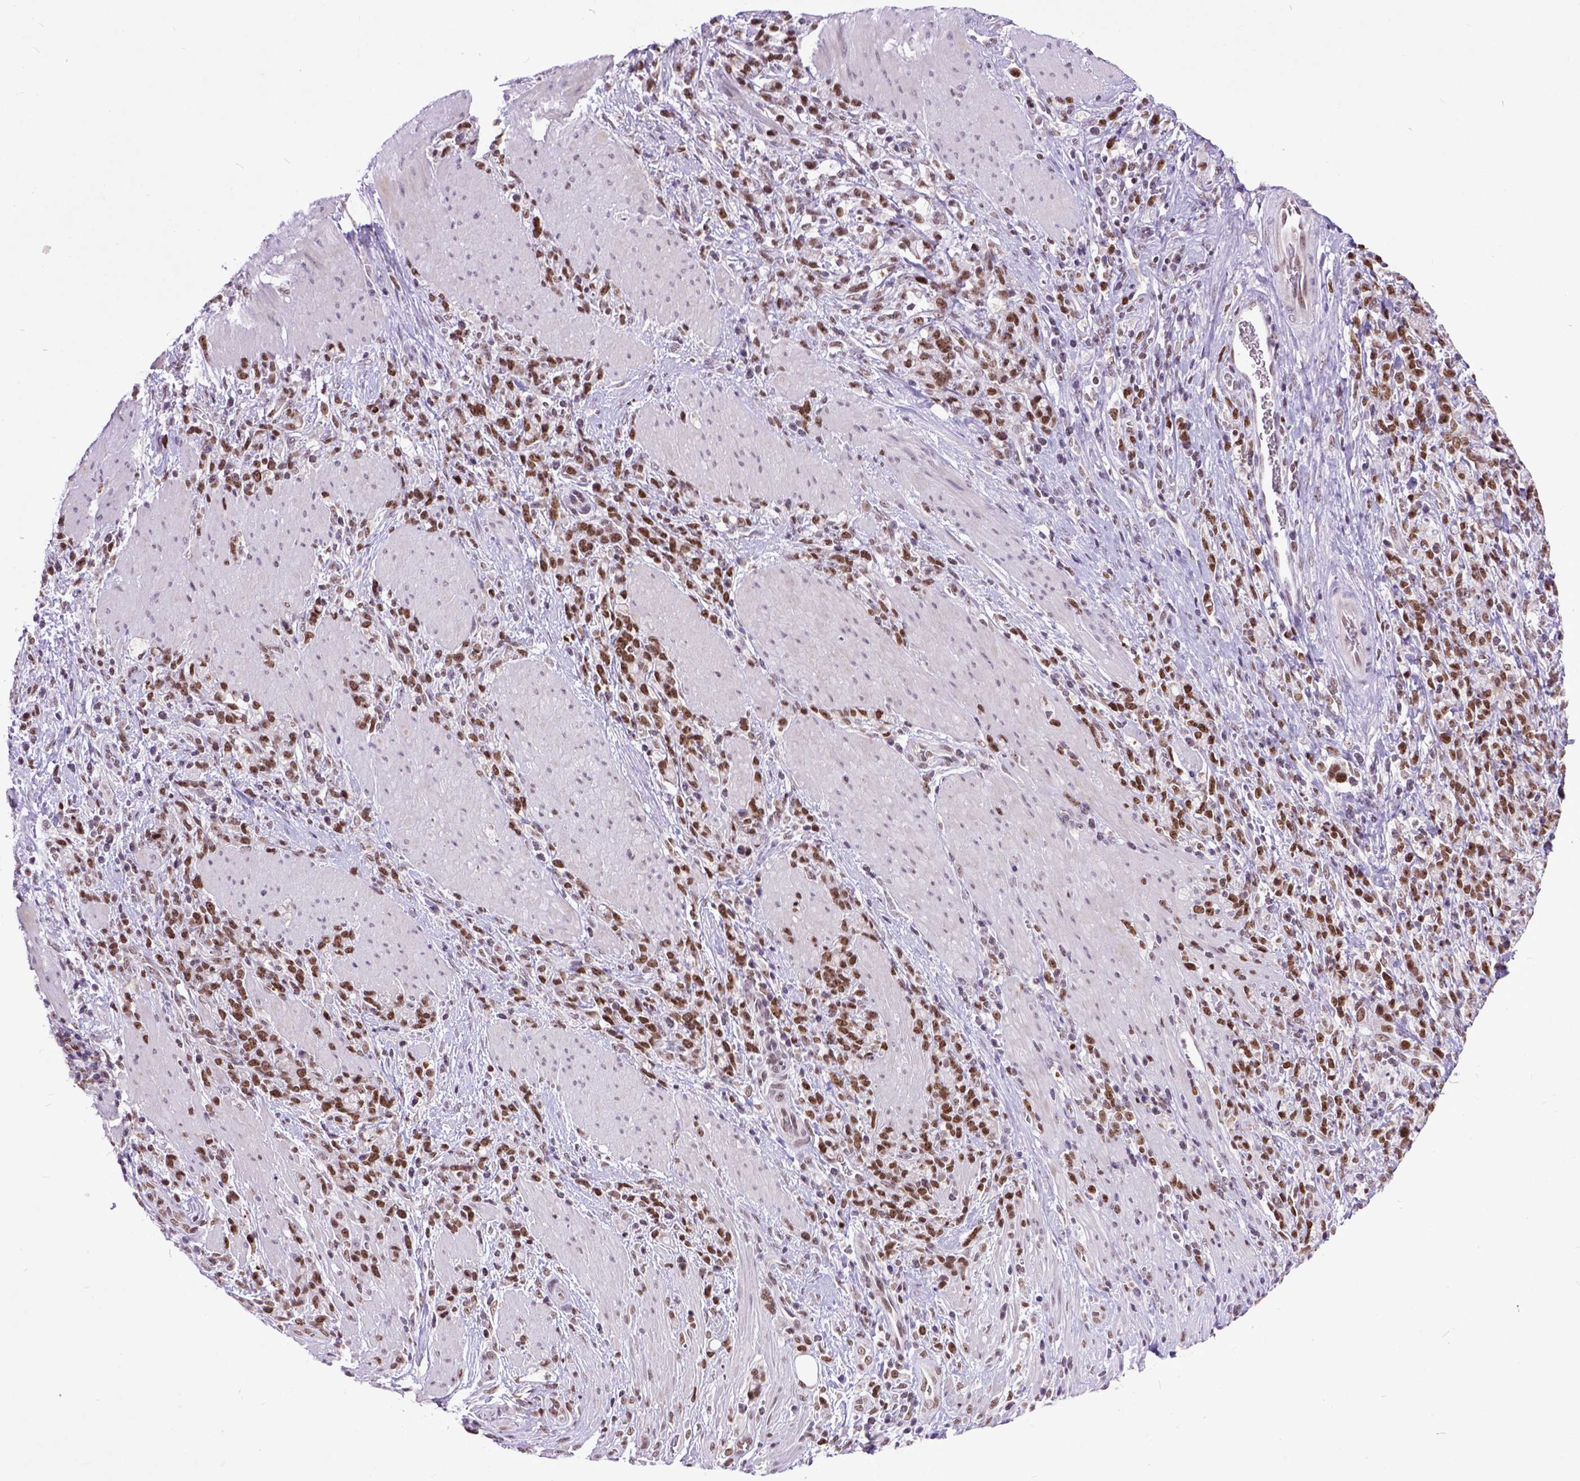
{"staining": {"intensity": "moderate", "quantity": ">75%", "location": "nuclear"}, "tissue": "stomach cancer", "cell_type": "Tumor cells", "image_type": "cancer", "snomed": [{"axis": "morphology", "description": "Adenocarcinoma, NOS"}, {"axis": "topography", "description": "Stomach"}], "caption": "Stomach cancer stained with DAB (3,3'-diaminobenzidine) immunohistochemistry shows medium levels of moderate nuclear expression in approximately >75% of tumor cells. Nuclei are stained in blue.", "gene": "RCC2", "patient": {"sex": "female", "age": 57}}